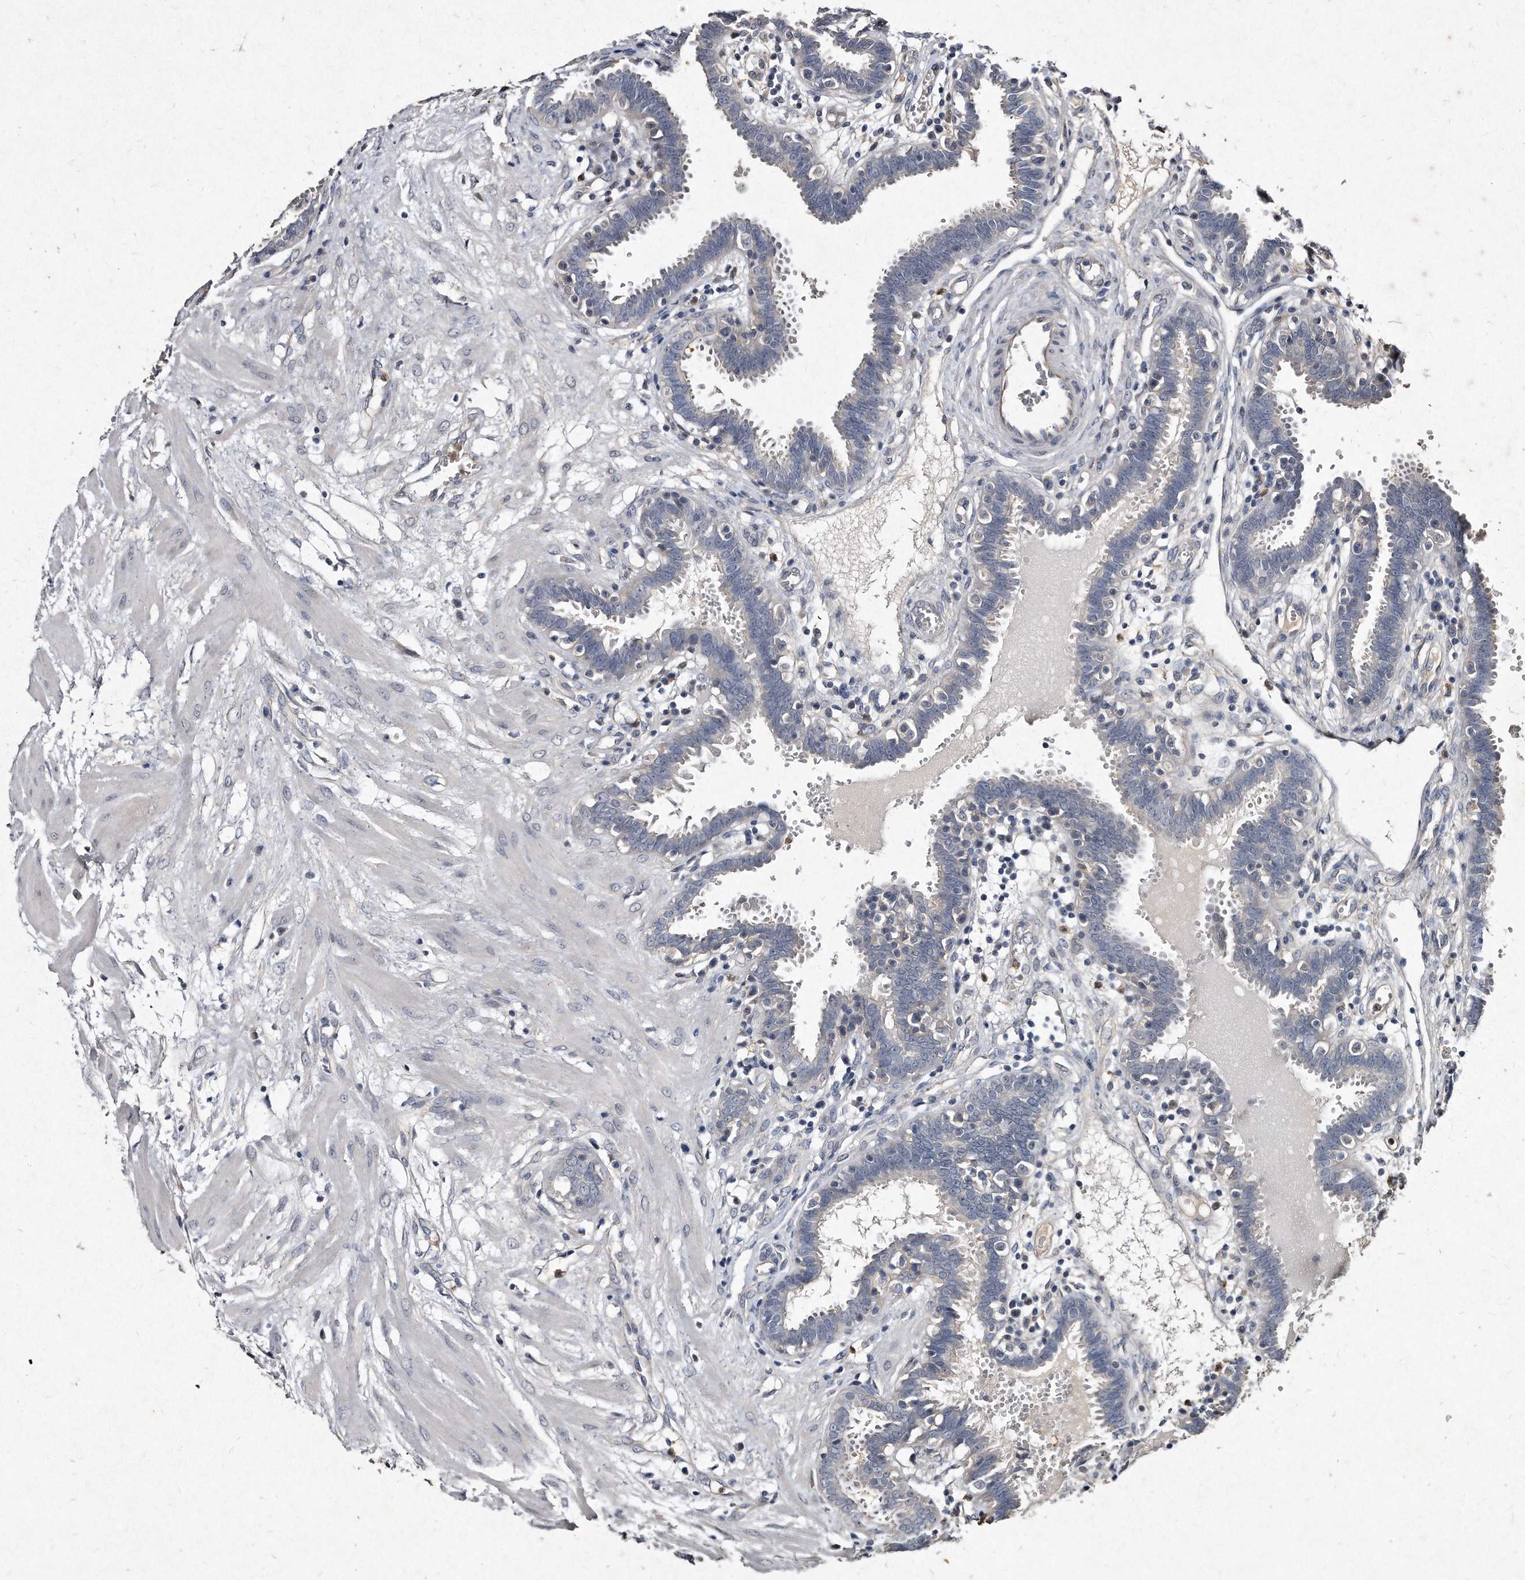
{"staining": {"intensity": "negative", "quantity": "none", "location": "none"}, "tissue": "fallopian tube", "cell_type": "Glandular cells", "image_type": "normal", "snomed": [{"axis": "morphology", "description": "Normal tissue, NOS"}, {"axis": "topography", "description": "Fallopian tube"}, {"axis": "topography", "description": "Placenta"}], "caption": "The photomicrograph displays no staining of glandular cells in unremarkable fallopian tube. (DAB IHC with hematoxylin counter stain).", "gene": "KLHDC3", "patient": {"sex": "female", "age": 32}}